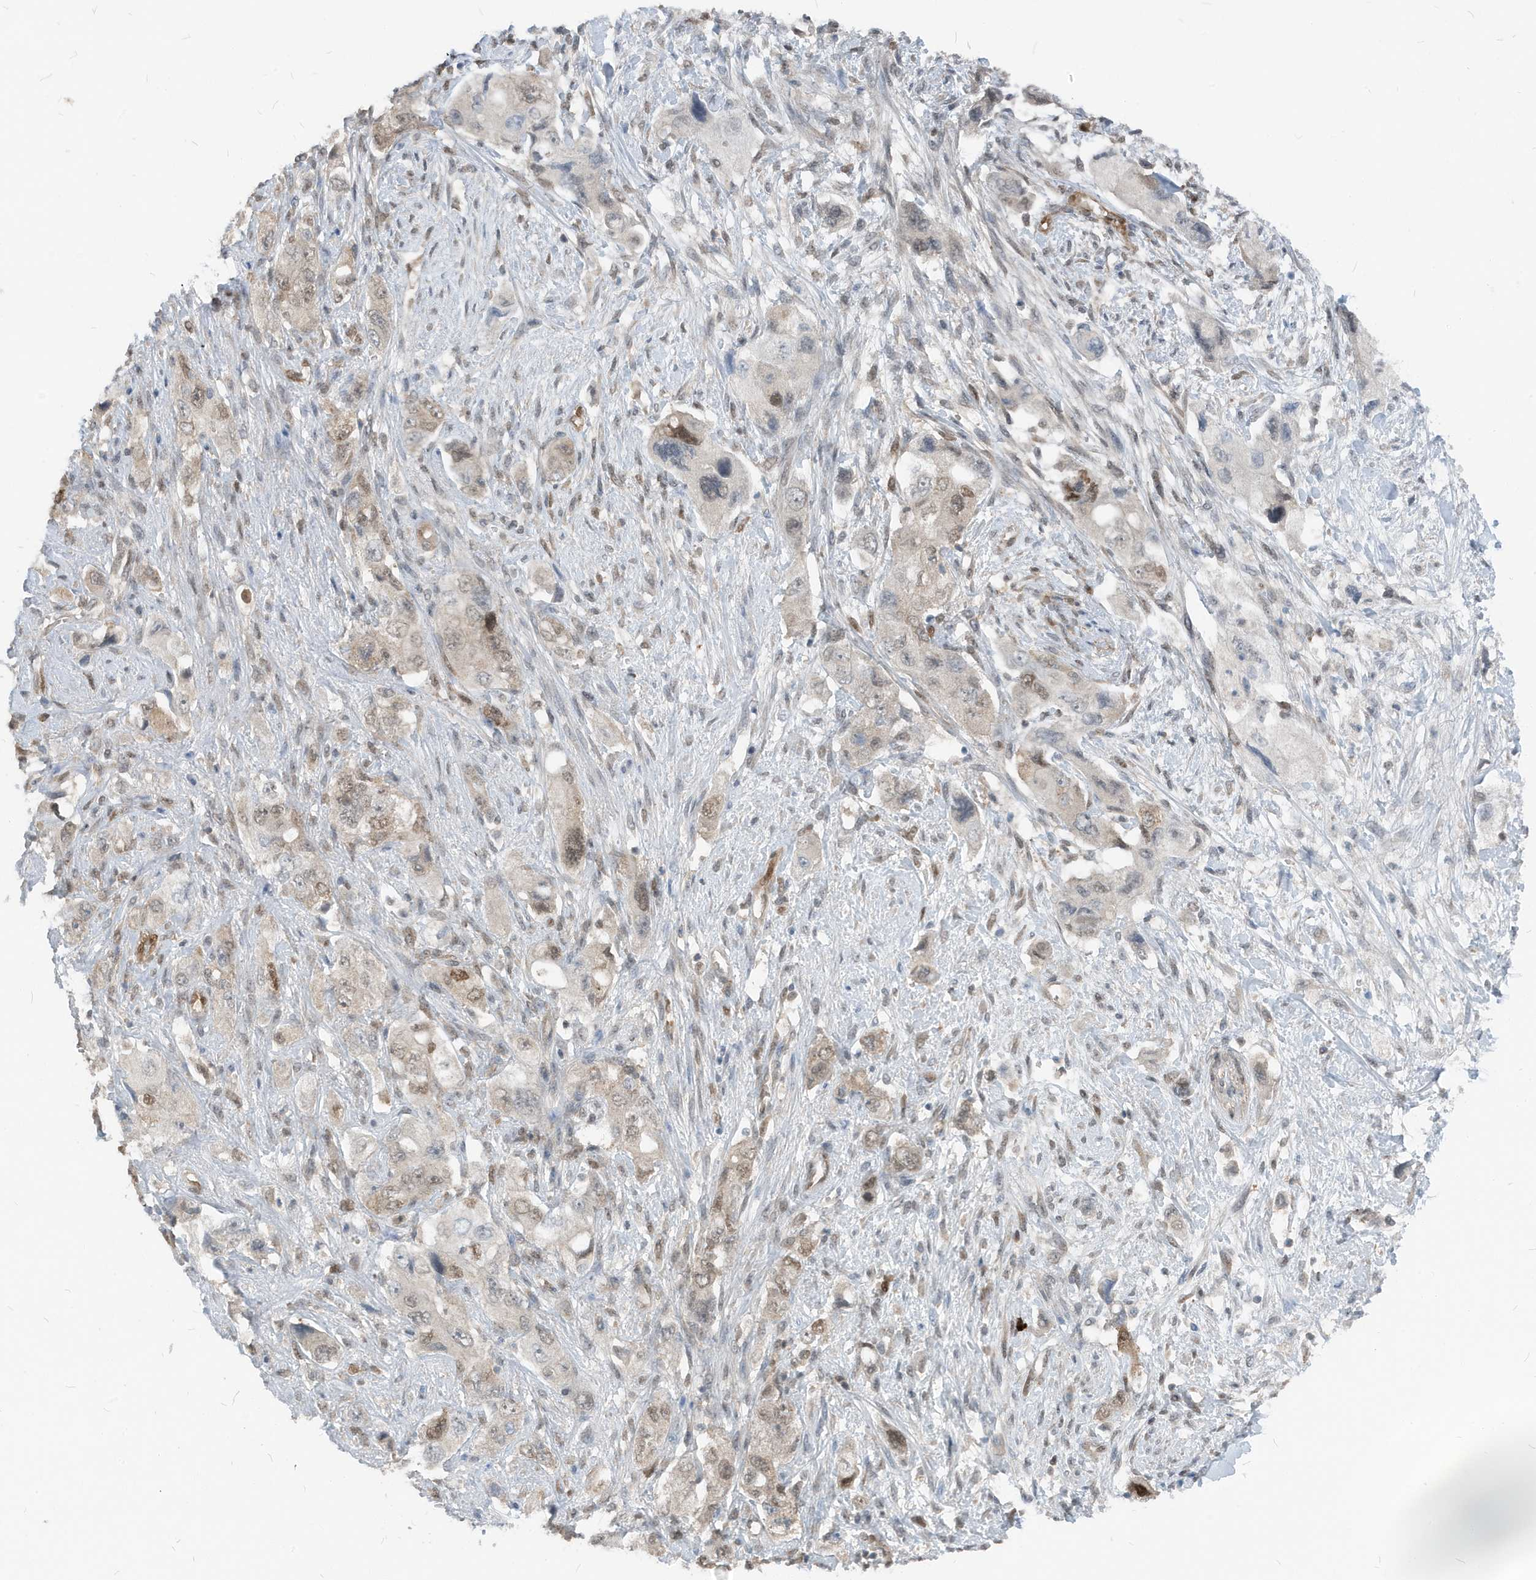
{"staining": {"intensity": "weak", "quantity": "25%-75%", "location": "nuclear"}, "tissue": "pancreatic cancer", "cell_type": "Tumor cells", "image_type": "cancer", "snomed": [{"axis": "morphology", "description": "Adenocarcinoma, NOS"}, {"axis": "topography", "description": "Pancreas"}], "caption": "An immunohistochemistry (IHC) photomicrograph of neoplastic tissue is shown. Protein staining in brown highlights weak nuclear positivity in adenocarcinoma (pancreatic) within tumor cells.", "gene": "NCOA7", "patient": {"sex": "female", "age": 73}}